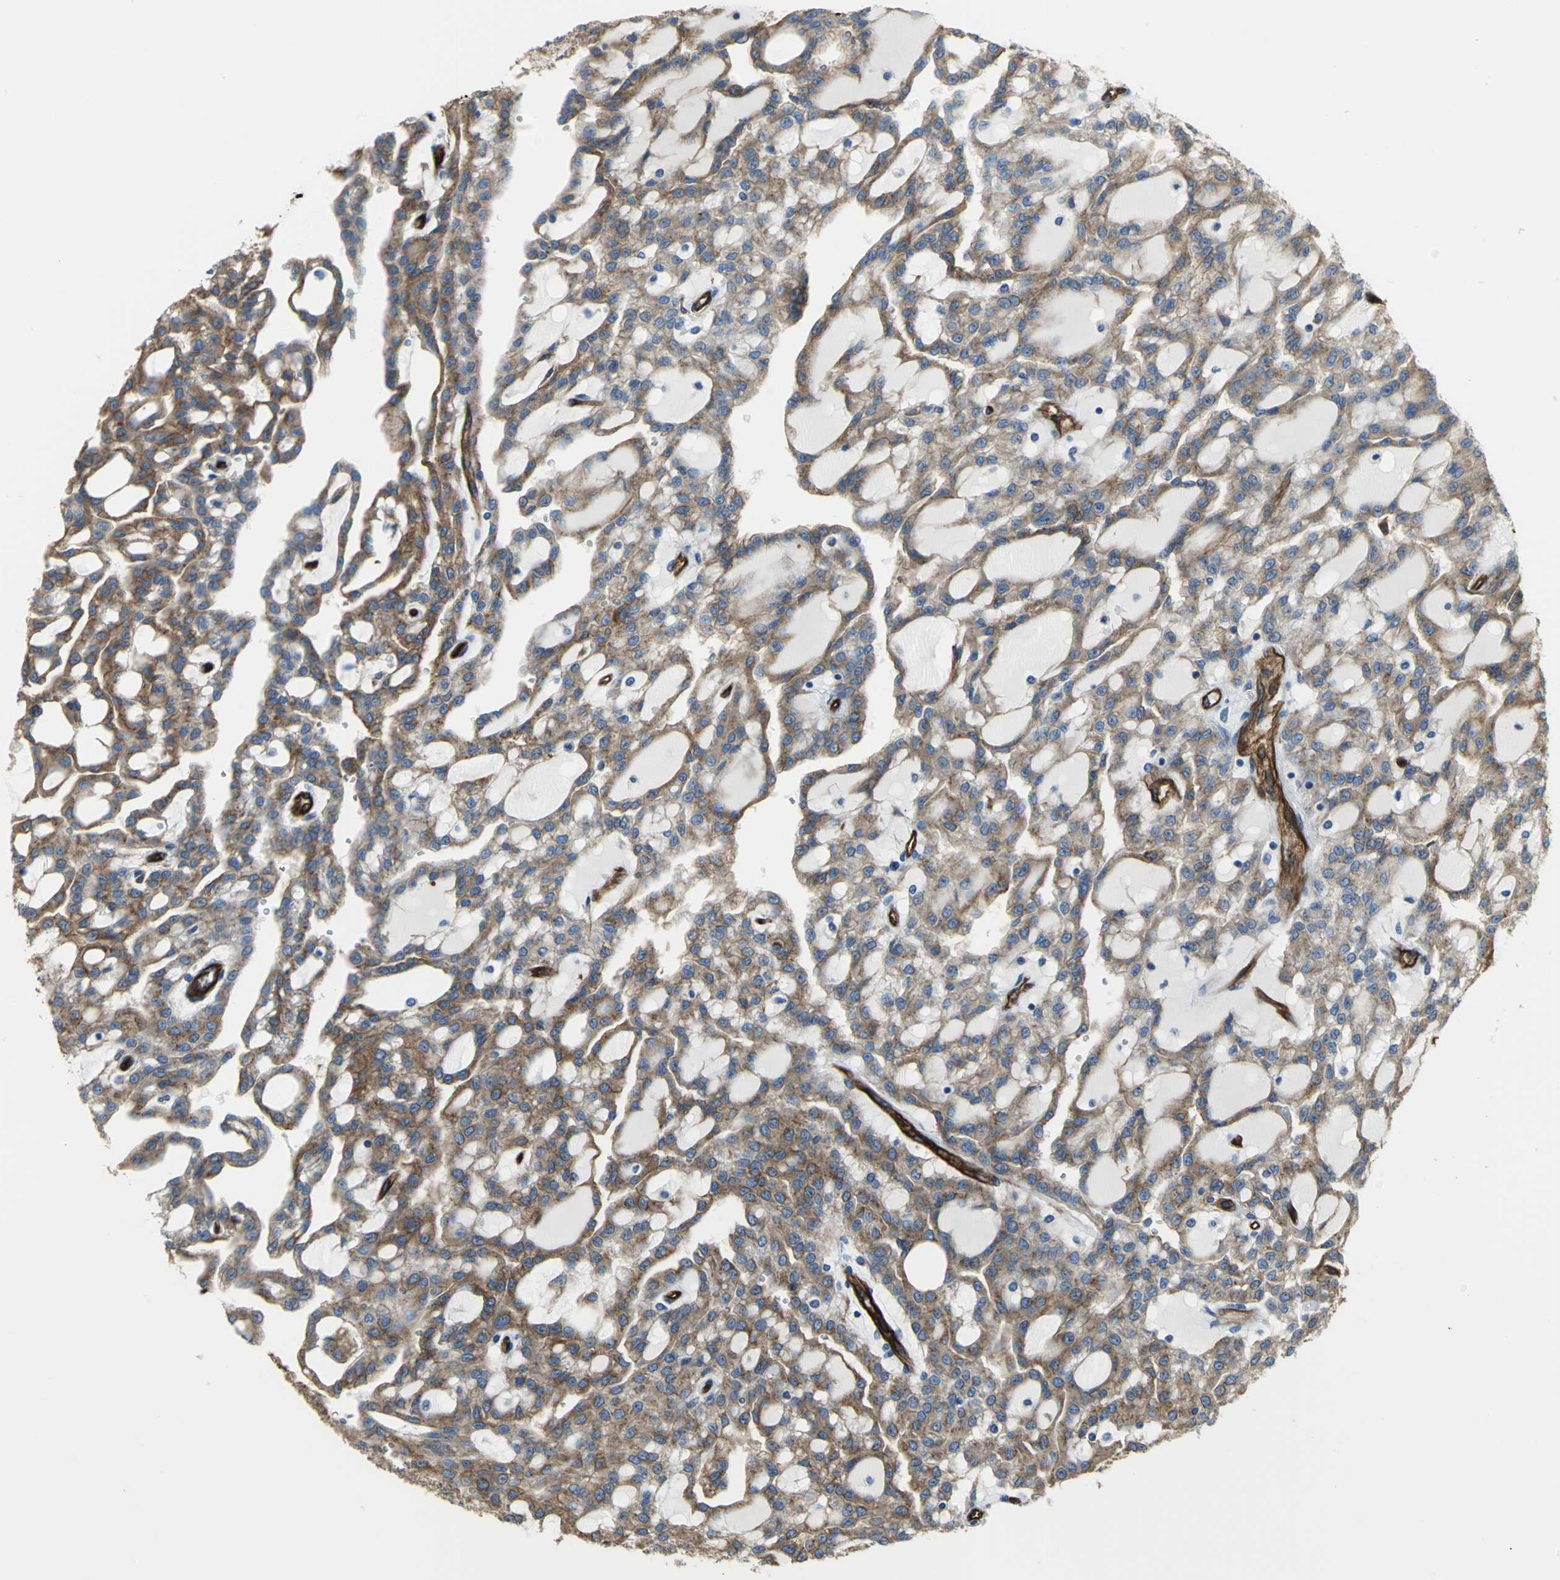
{"staining": {"intensity": "moderate", "quantity": ">75%", "location": "cytoplasmic/membranous"}, "tissue": "renal cancer", "cell_type": "Tumor cells", "image_type": "cancer", "snomed": [{"axis": "morphology", "description": "Adenocarcinoma, NOS"}, {"axis": "topography", "description": "Kidney"}], "caption": "DAB immunohistochemical staining of human adenocarcinoma (renal) shows moderate cytoplasmic/membranous protein positivity in approximately >75% of tumor cells. The staining was performed using DAB (3,3'-diaminobenzidine), with brown indicating positive protein expression. Nuclei are stained blue with hematoxylin.", "gene": "FLNB", "patient": {"sex": "male", "age": 63}}